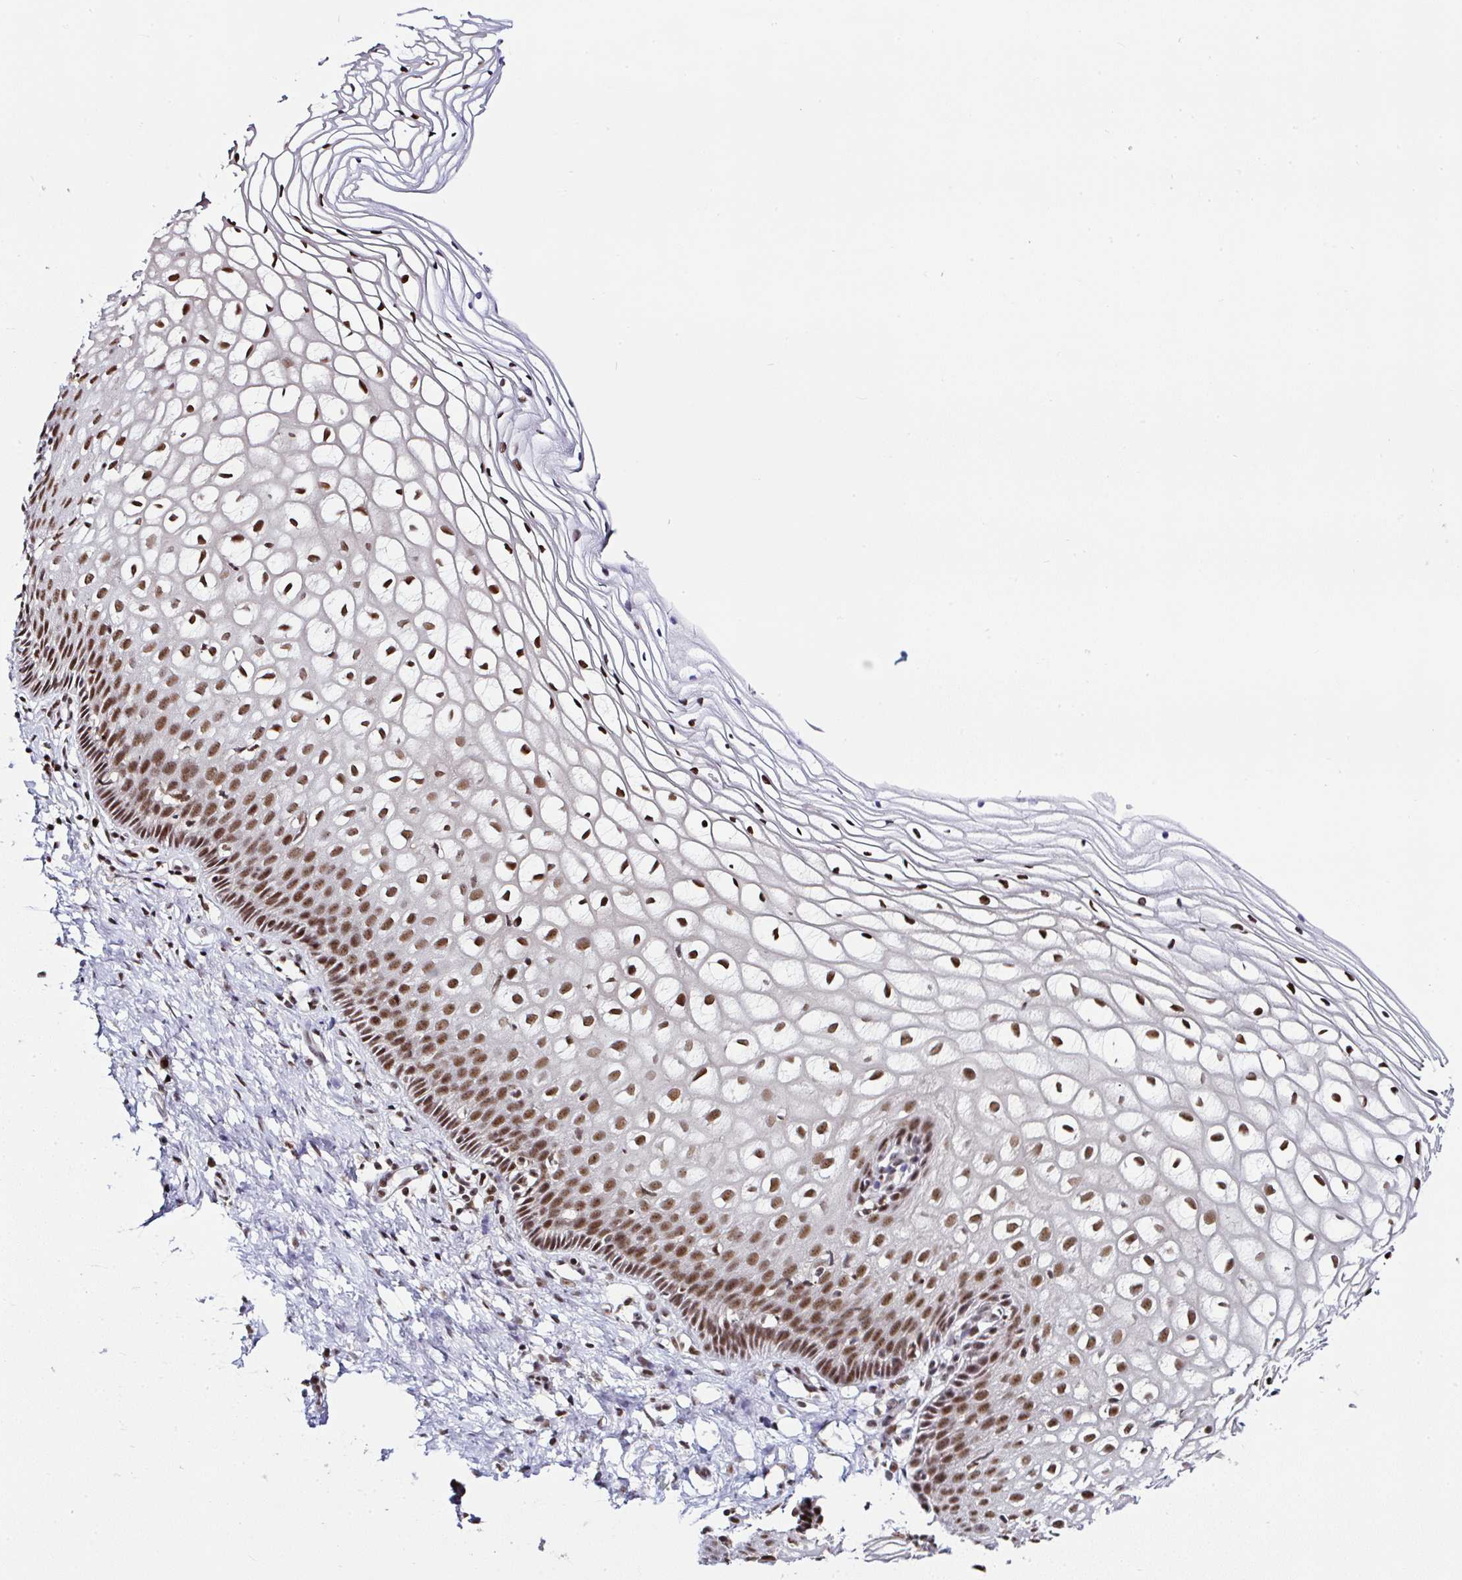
{"staining": {"intensity": "strong", "quantity": ">75%", "location": "nuclear"}, "tissue": "cervix", "cell_type": "Glandular cells", "image_type": "normal", "snomed": [{"axis": "morphology", "description": "Normal tissue, NOS"}, {"axis": "topography", "description": "Cervix"}], "caption": "This histopathology image shows immunohistochemistry staining of normal human cervix, with high strong nuclear expression in about >75% of glandular cells.", "gene": "PTPN2", "patient": {"sex": "female", "age": 36}}